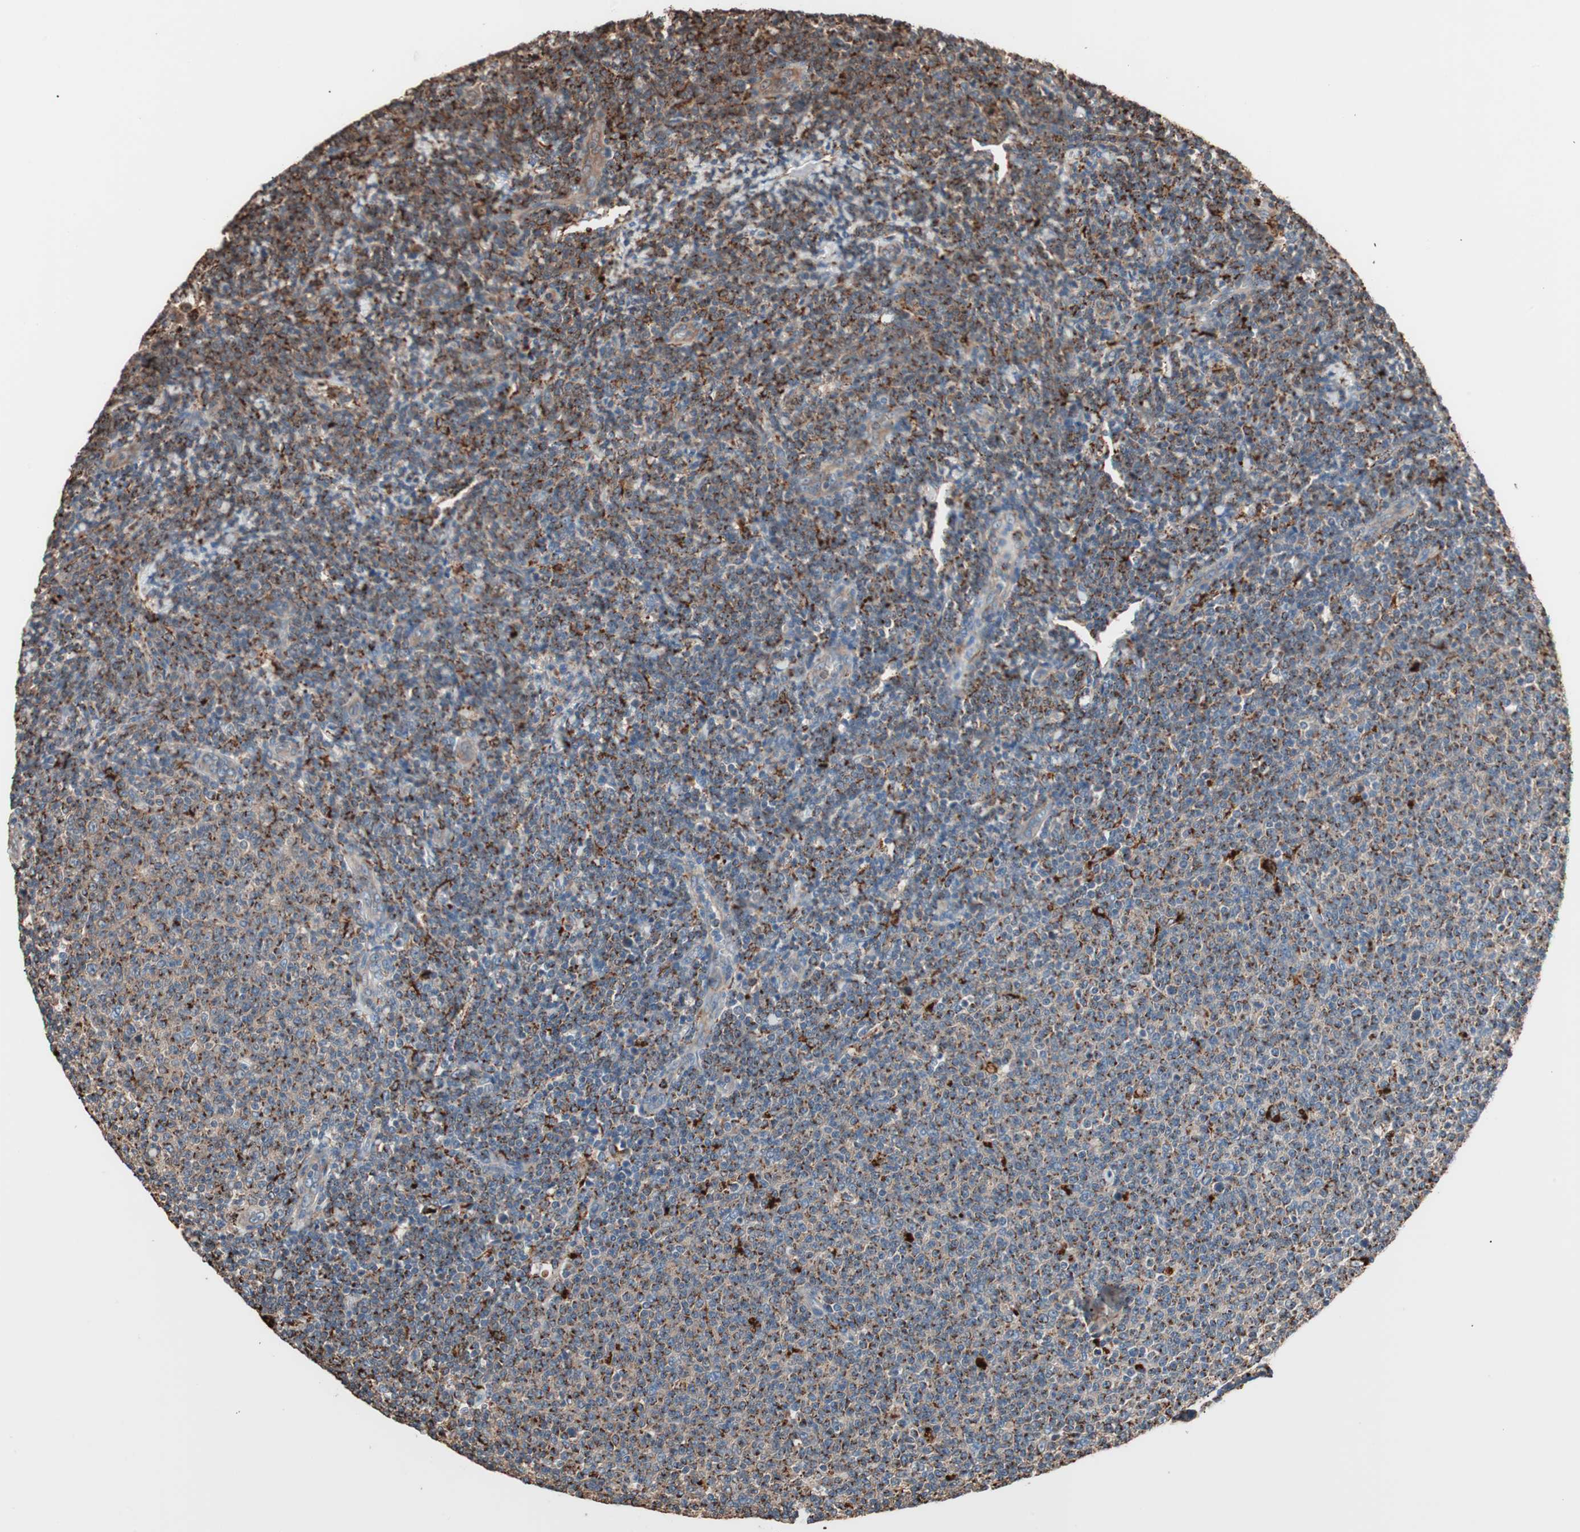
{"staining": {"intensity": "strong", "quantity": "25%-75%", "location": "cytoplasmic/membranous"}, "tissue": "lymphoma", "cell_type": "Tumor cells", "image_type": "cancer", "snomed": [{"axis": "morphology", "description": "Malignant lymphoma, non-Hodgkin's type, Low grade"}, {"axis": "topography", "description": "Lymph node"}], "caption": "Human lymphoma stained with a protein marker displays strong staining in tumor cells.", "gene": "CCT3", "patient": {"sex": "male", "age": 66}}